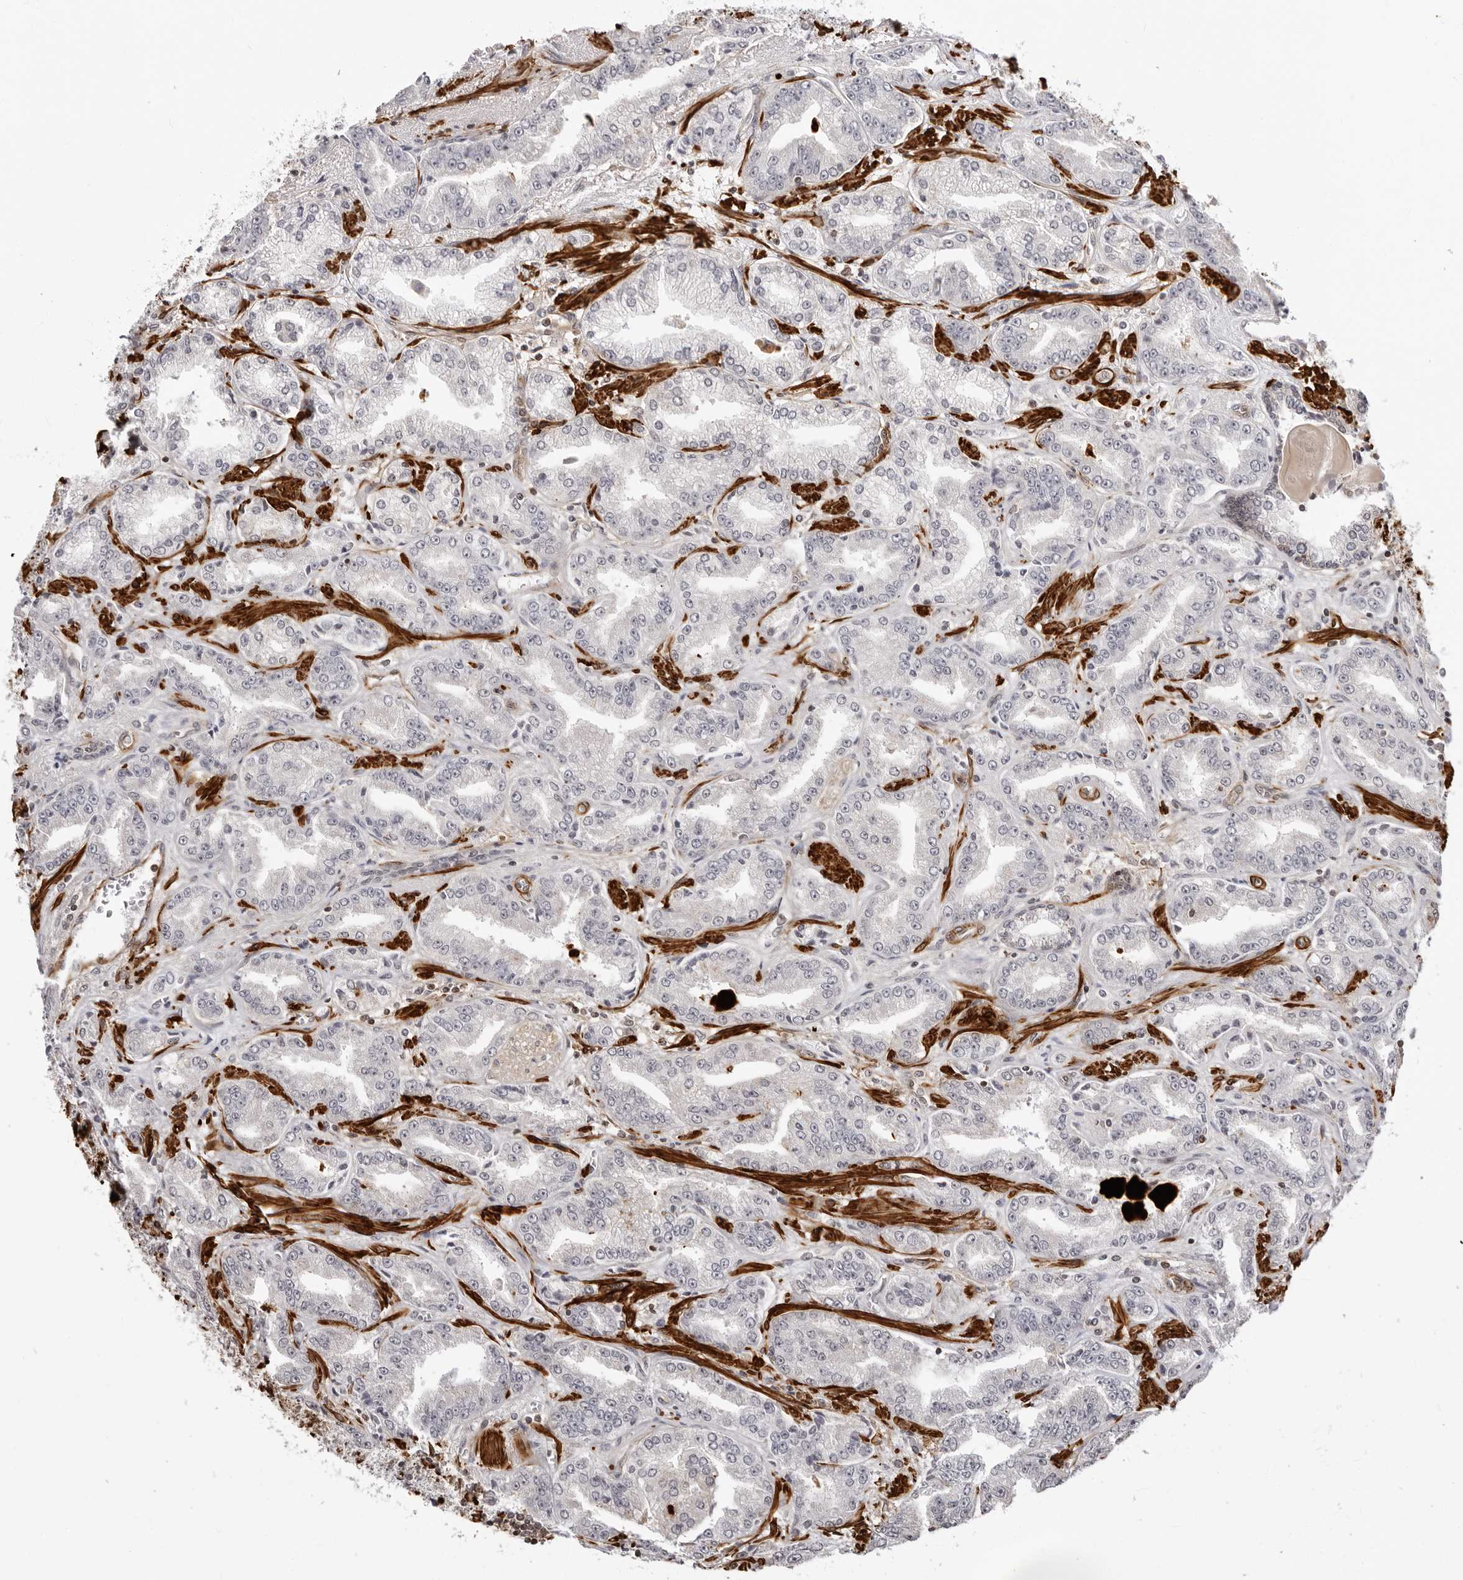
{"staining": {"intensity": "negative", "quantity": "none", "location": "none"}, "tissue": "prostate cancer", "cell_type": "Tumor cells", "image_type": "cancer", "snomed": [{"axis": "morphology", "description": "Adenocarcinoma, High grade"}, {"axis": "topography", "description": "Prostate"}], "caption": "This histopathology image is of prostate cancer stained with IHC to label a protein in brown with the nuclei are counter-stained blue. There is no expression in tumor cells.", "gene": "UNK", "patient": {"sex": "male", "age": 71}}